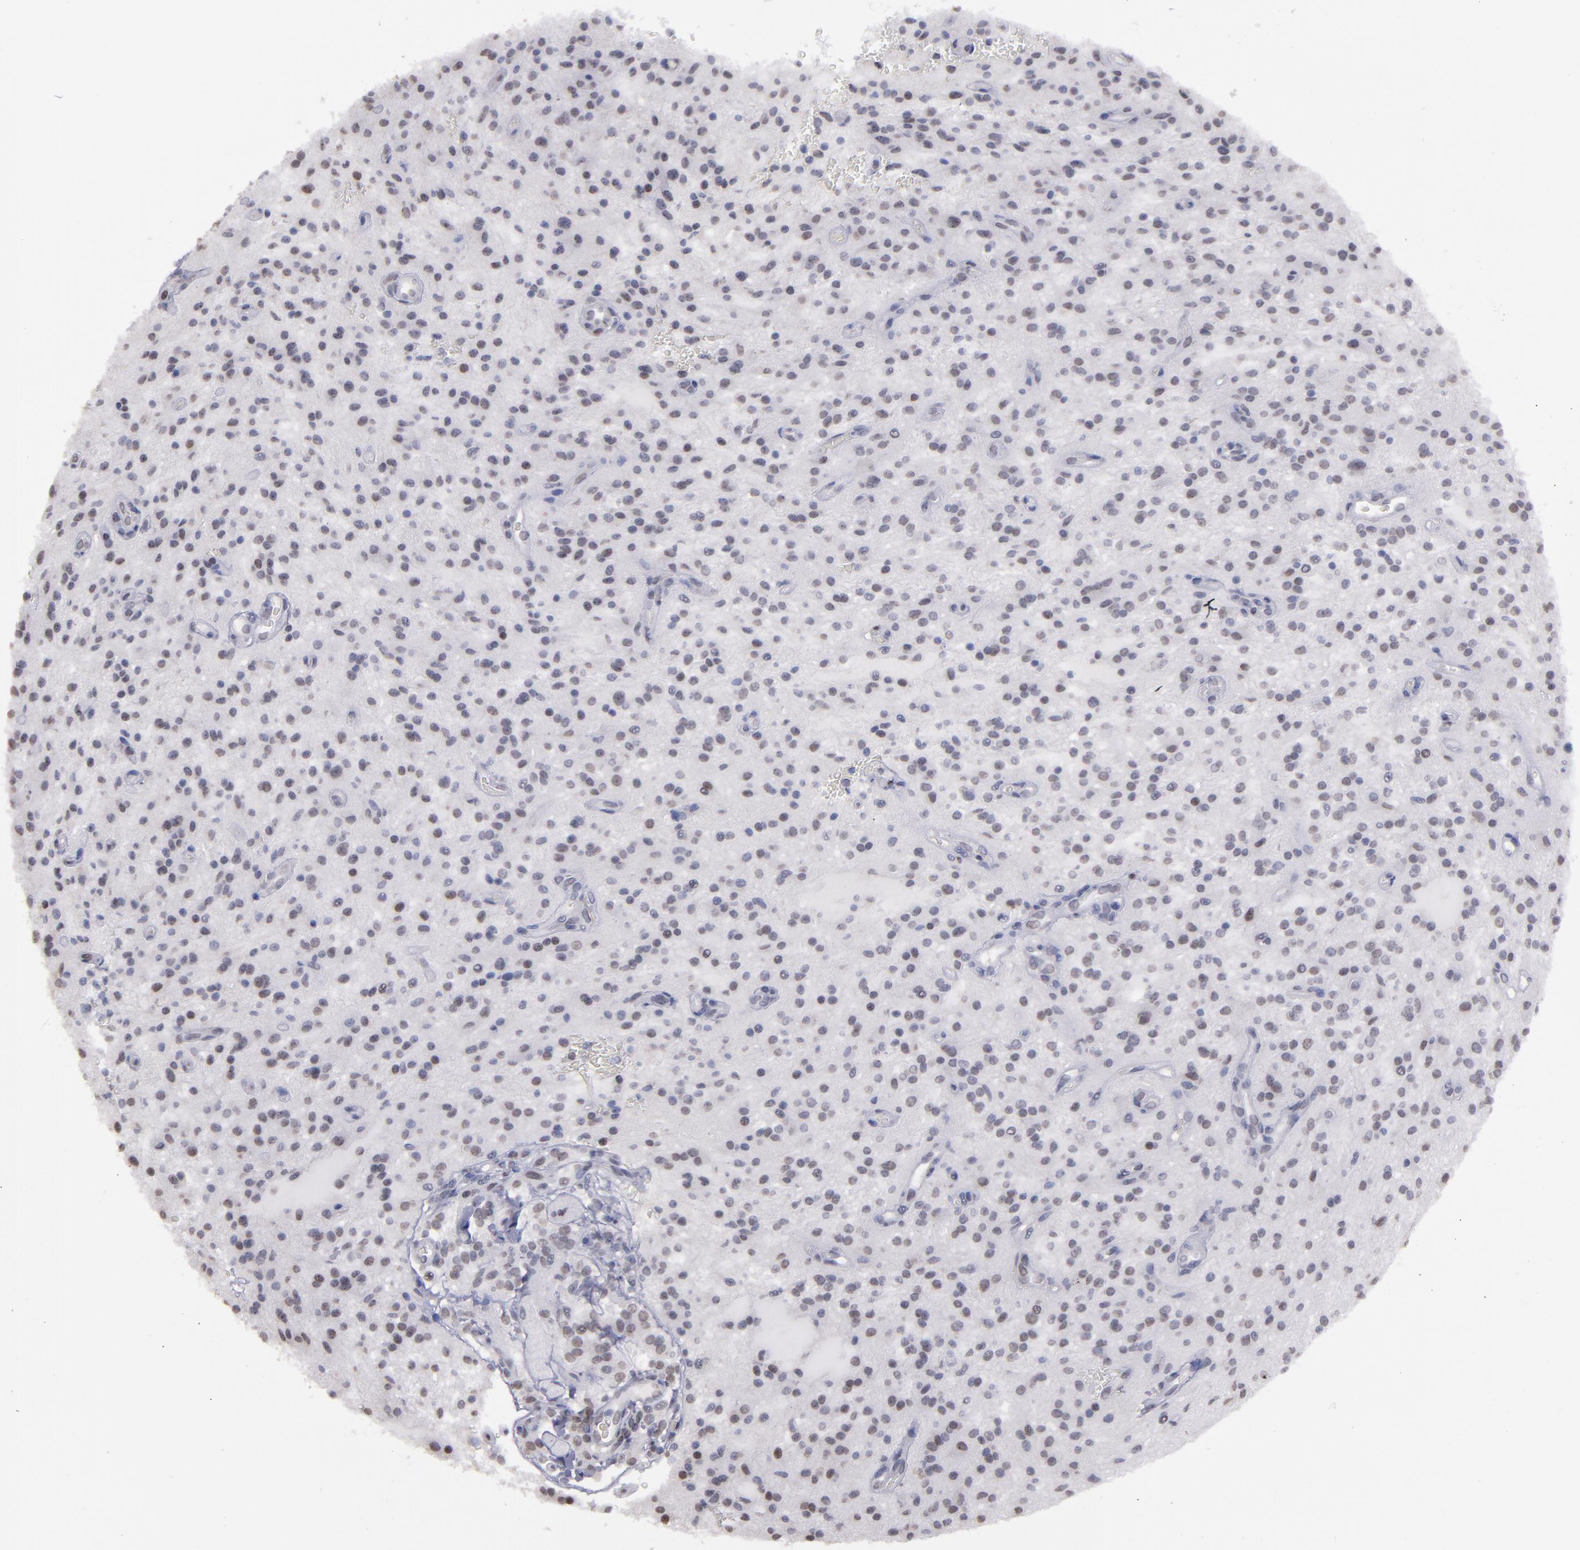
{"staining": {"intensity": "moderate", "quantity": "25%-75%", "location": "nuclear"}, "tissue": "glioma", "cell_type": "Tumor cells", "image_type": "cancer", "snomed": [{"axis": "morphology", "description": "Glioma, malignant, NOS"}, {"axis": "topography", "description": "Cerebellum"}], "caption": "Immunohistochemical staining of human glioma reveals moderate nuclear protein positivity in approximately 25%-75% of tumor cells. The staining was performed using DAB (3,3'-diaminobenzidine), with brown indicating positive protein expression. Nuclei are stained blue with hematoxylin.", "gene": "IRF4", "patient": {"sex": "female", "age": 10}}